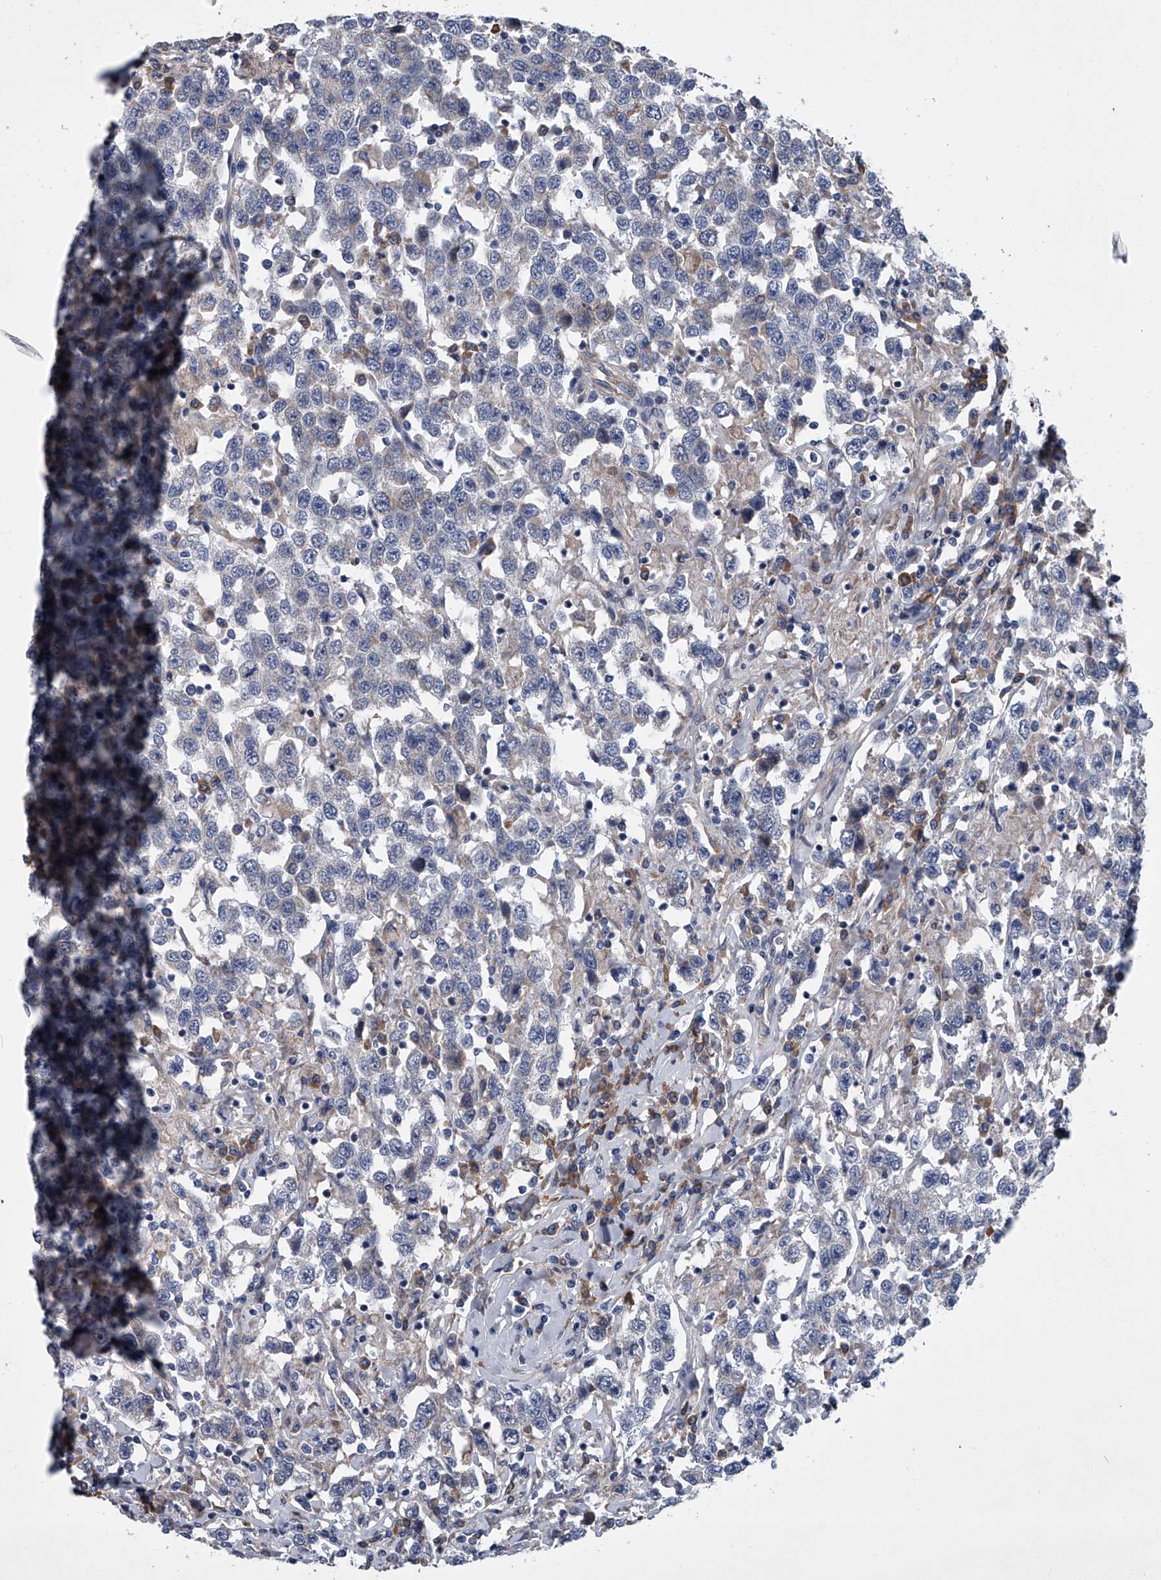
{"staining": {"intensity": "negative", "quantity": "none", "location": "none"}, "tissue": "testis cancer", "cell_type": "Tumor cells", "image_type": "cancer", "snomed": [{"axis": "morphology", "description": "Seminoma, NOS"}, {"axis": "topography", "description": "Testis"}], "caption": "Human testis cancer (seminoma) stained for a protein using immunohistochemistry reveals no positivity in tumor cells.", "gene": "ABCG1", "patient": {"sex": "male", "age": 41}}